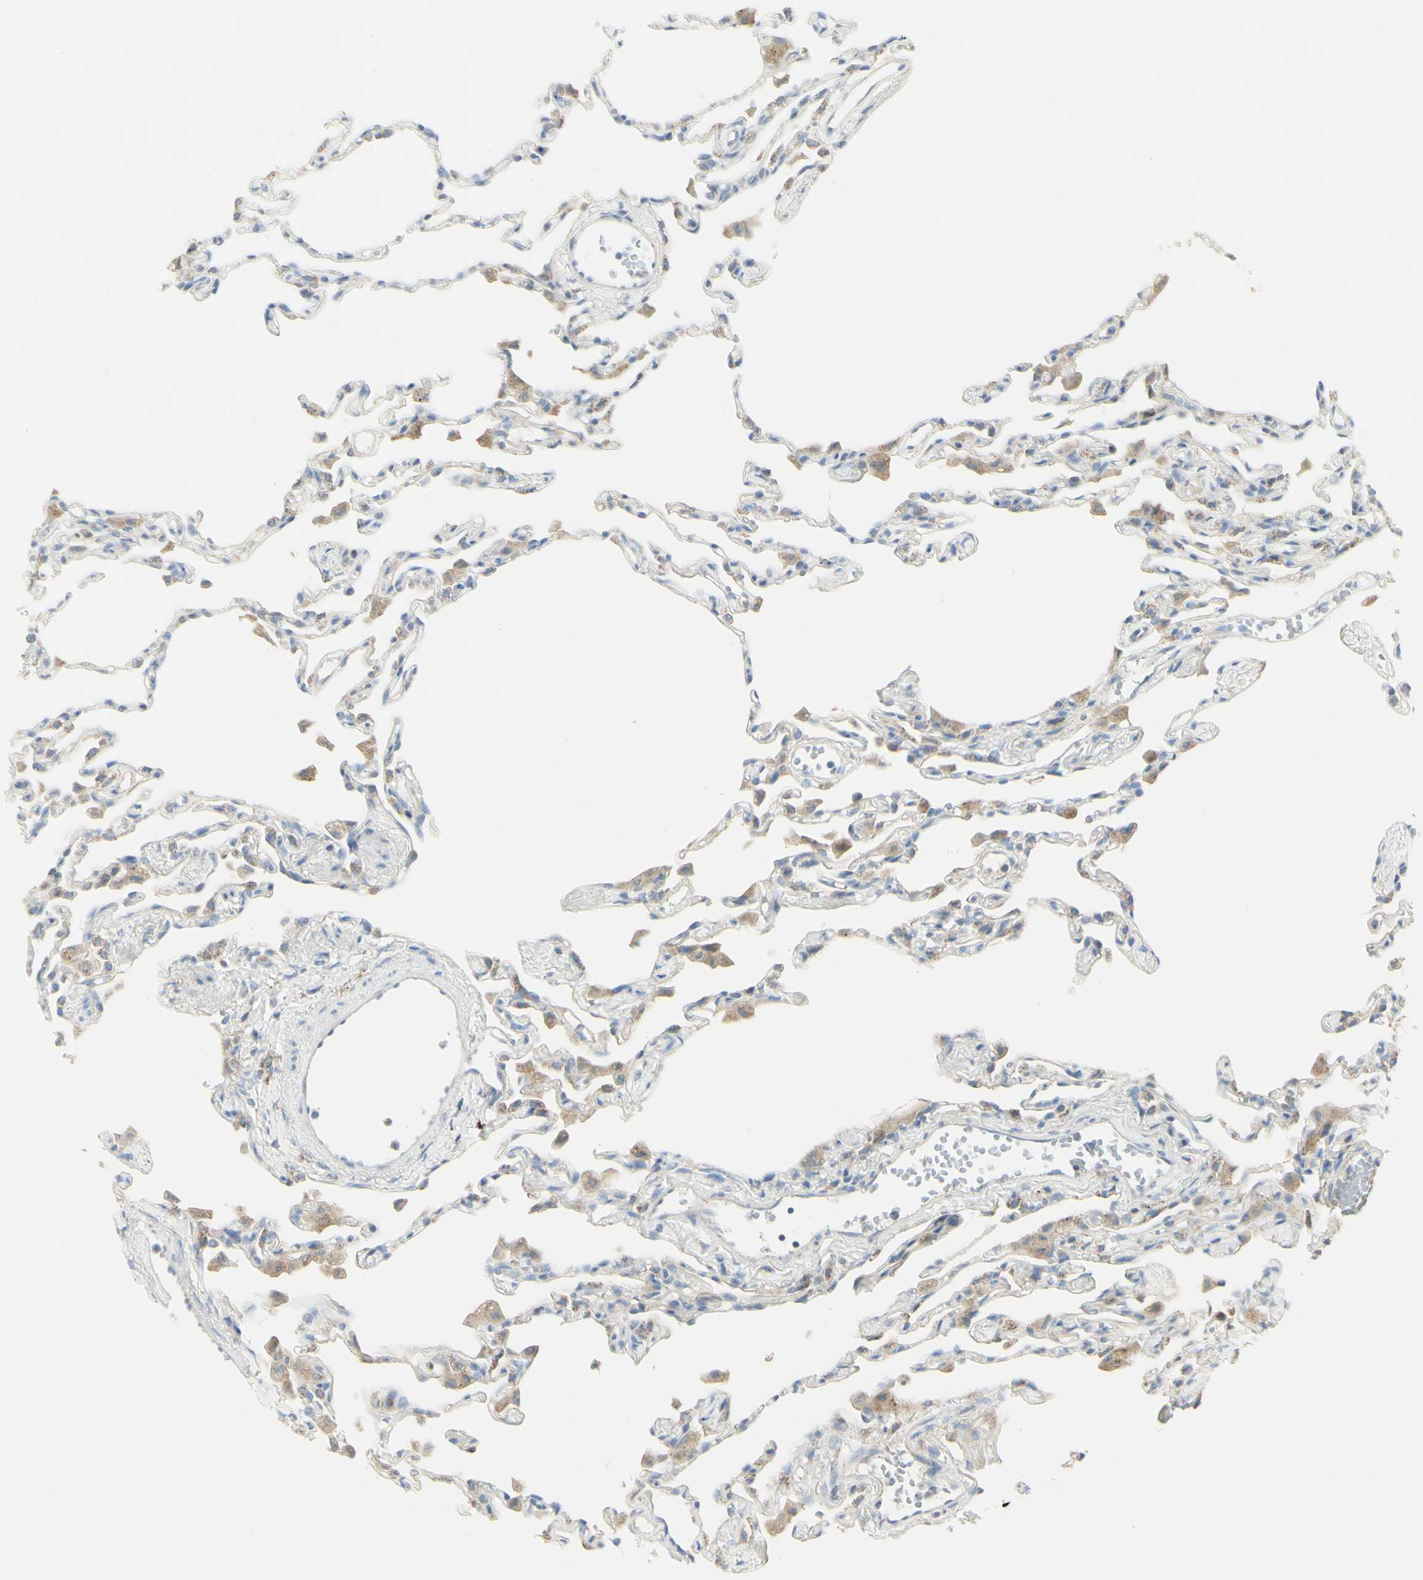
{"staining": {"intensity": "weak", "quantity": "<25%", "location": "cytoplasmic/membranous"}, "tissue": "lung", "cell_type": "Alveolar cells", "image_type": "normal", "snomed": [{"axis": "morphology", "description": "Normal tissue, NOS"}, {"axis": "topography", "description": "Lung"}], "caption": "This is an IHC histopathology image of unremarkable lung. There is no staining in alveolar cells.", "gene": "CNTNAP1", "patient": {"sex": "female", "age": 49}}